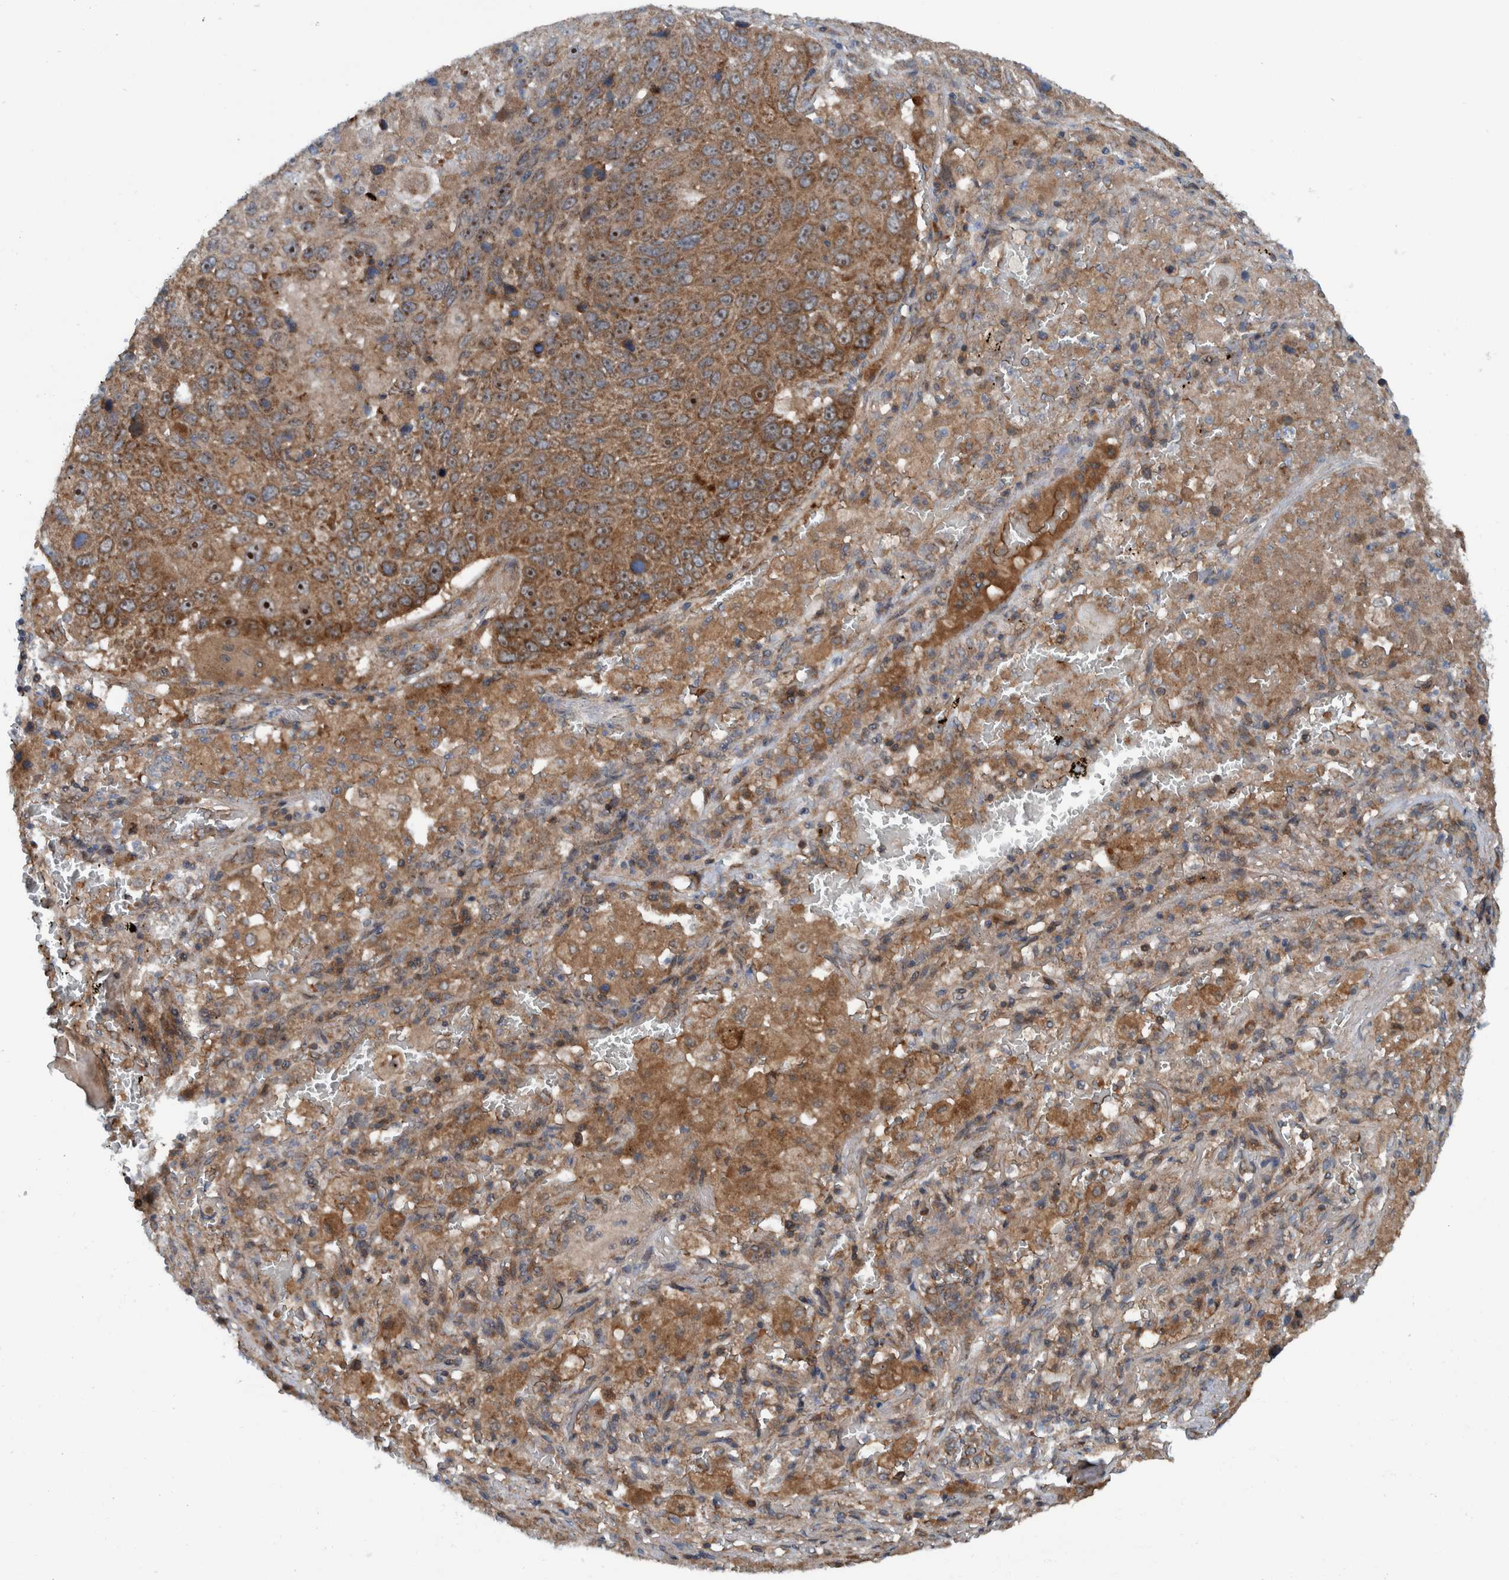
{"staining": {"intensity": "moderate", "quantity": ">75%", "location": "cytoplasmic/membranous,nuclear"}, "tissue": "lung cancer", "cell_type": "Tumor cells", "image_type": "cancer", "snomed": [{"axis": "morphology", "description": "Squamous cell carcinoma, NOS"}, {"axis": "topography", "description": "Lung"}], "caption": "This is an image of immunohistochemistry staining of lung cancer (squamous cell carcinoma), which shows moderate expression in the cytoplasmic/membranous and nuclear of tumor cells.", "gene": "CUEDC1", "patient": {"sex": "male", "age": 61}}